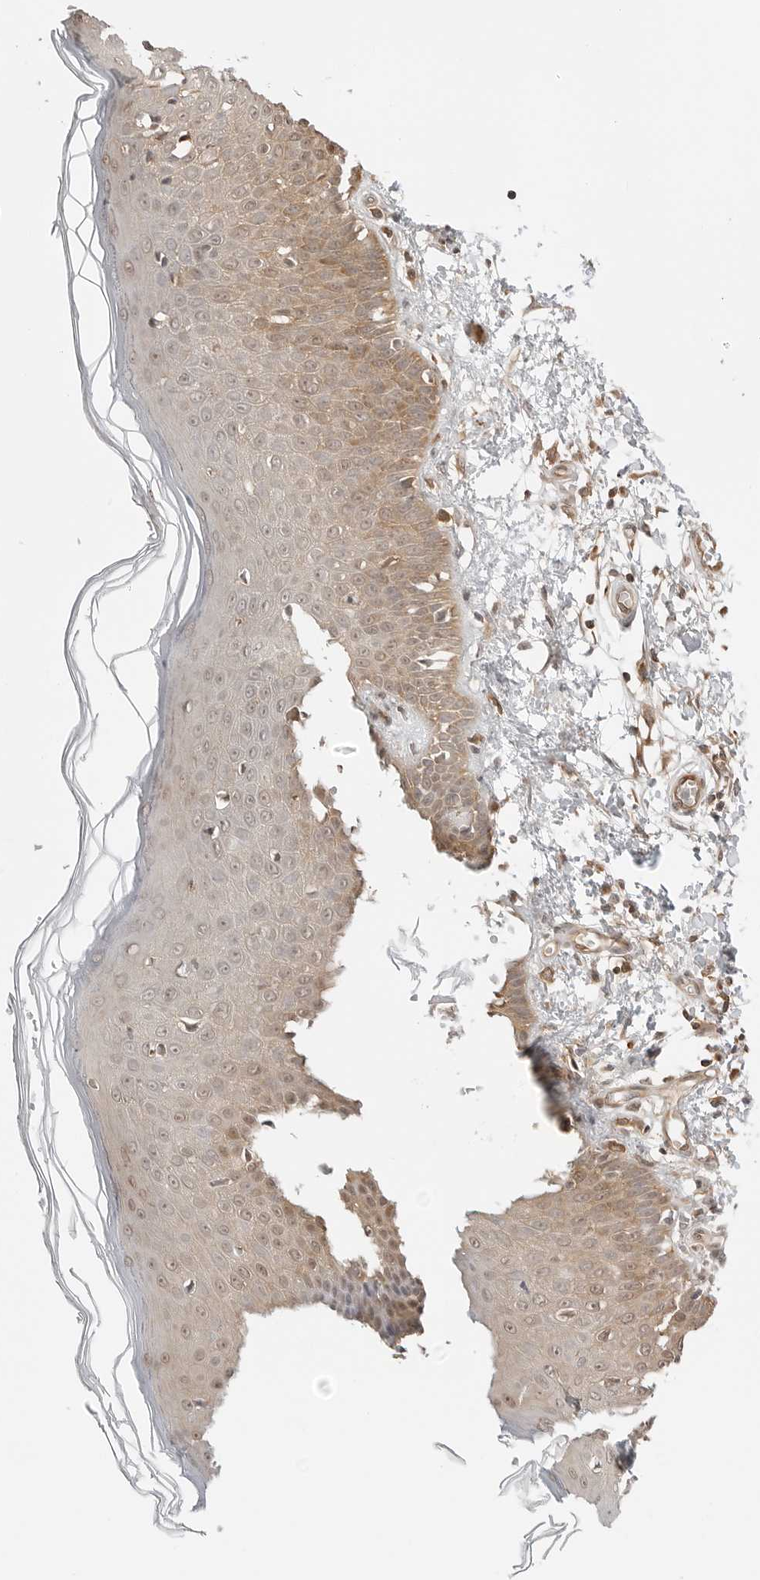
{"staining": {"intensity": "moderate", "quantity": ">75%", "location": "cytoplasmic/membranous,nuclear"}, "tissue": "skin", "cell_type": "Fibroblasts", "image_type": "normal", "snomed": [{"axis": "morphology", "description": "Normal tissue, NOS"}, {"axis": "morphology", "description": "Inflammation, NOS"}, {"axis": "topography", "description": "Skin"}], "caption": "This is an image of immunohistochemistry staining of unremarkable skin, which shows moderate positivity in the cytoplasmic/membranous,nuclear of fibroblasts.", "gene": "NUDC", "patient": {"sex": "female", "age": 44}}